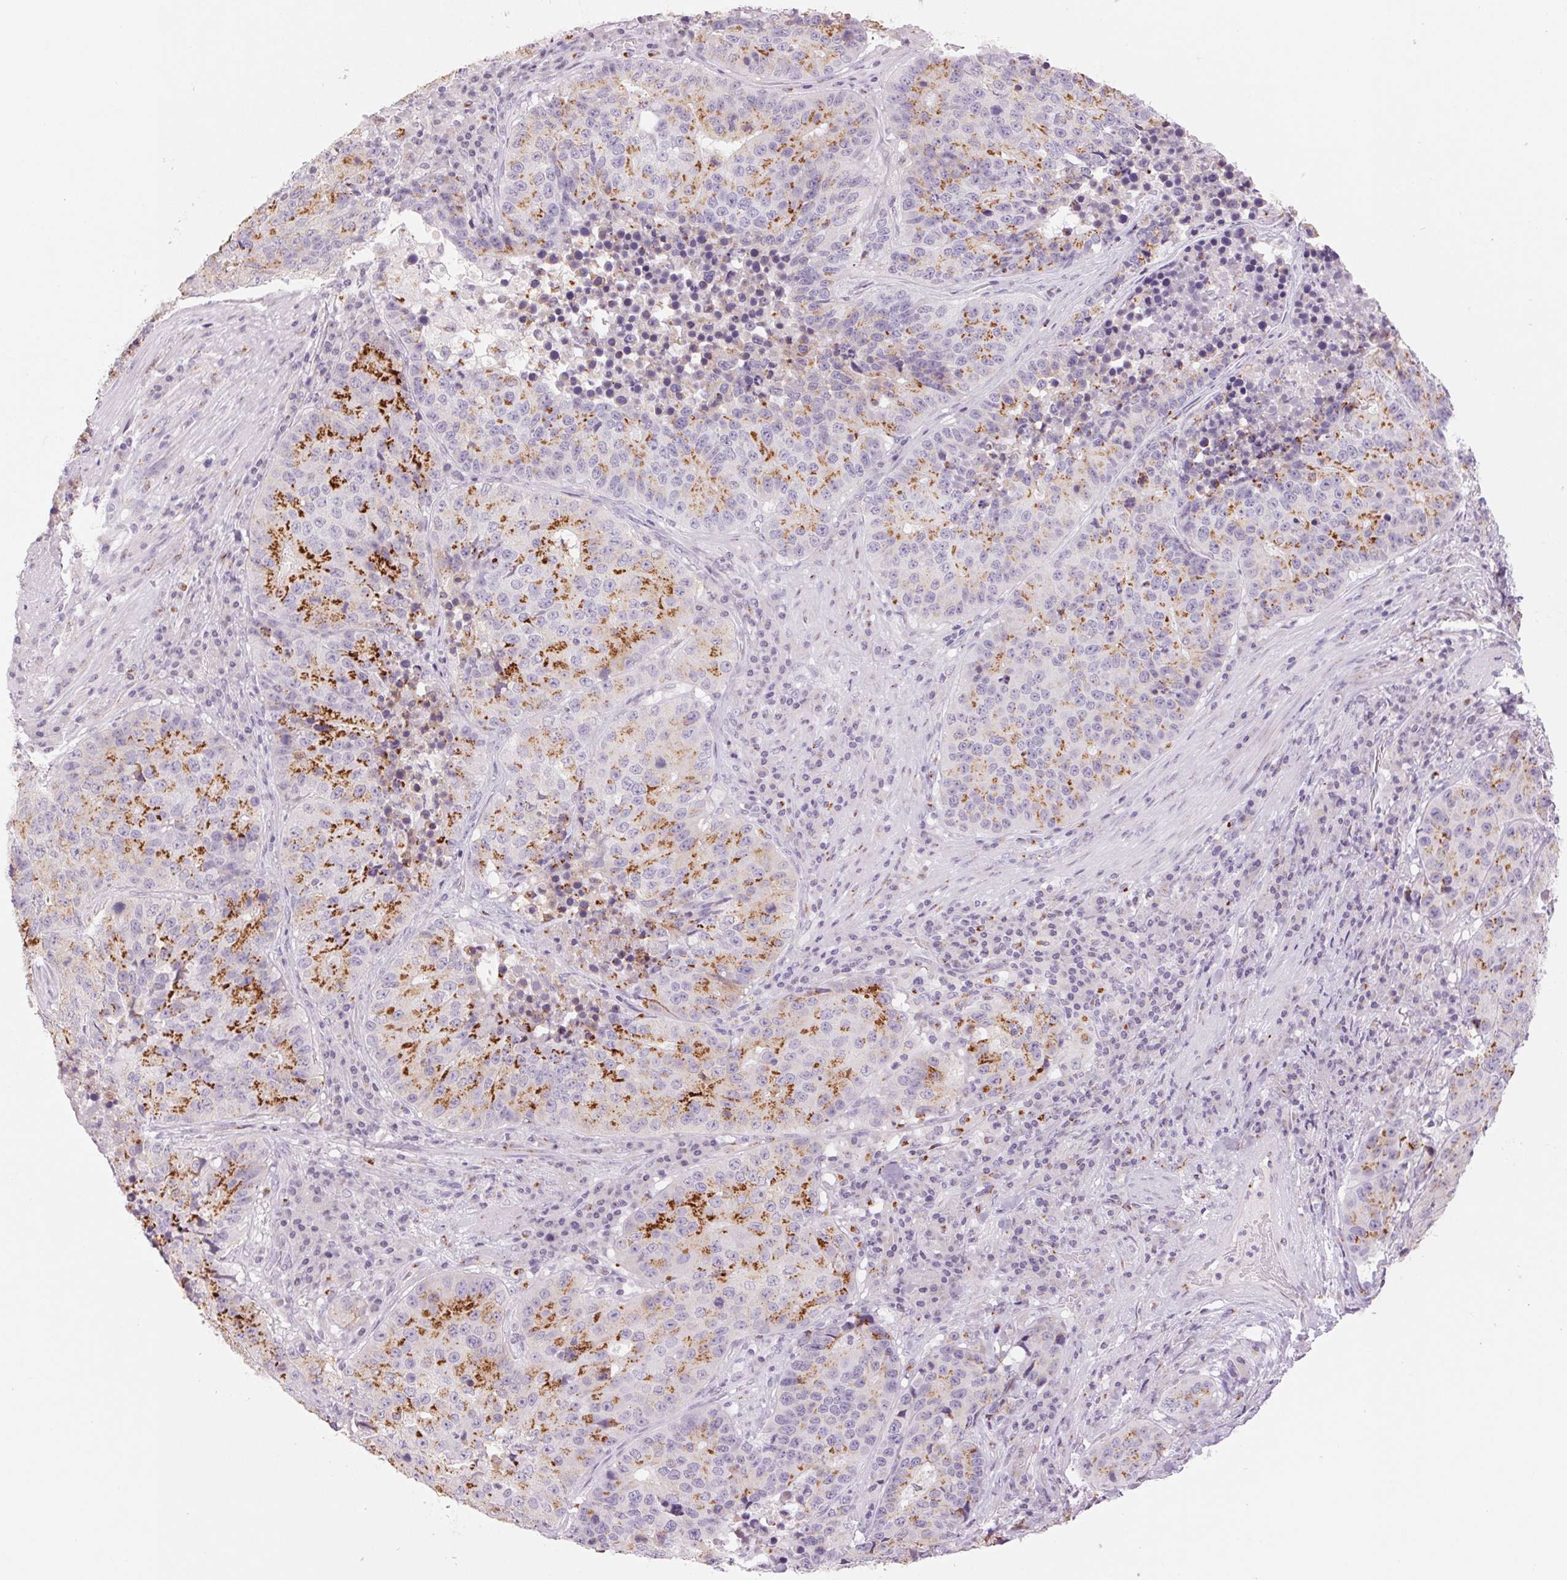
{"staining": {"intensity": "strong", "quantity": "<25%", "location": "cytoplasmic/membranous"}, "tissue": "stomach cancer", "cell_type": "Tumor cells", "image_type": "cancer", "snomed": [{"axis": "morphology", "description": "Adenocarcinoma, NOS"}, {"axis": "topography", "description": "Stomach"}], "caption": "Stomach cancer was stained to show a protein in brown. There is medium levels of strong cytoplasmic/membranous staining in about <25% of tumor cells.", "gene": "GALNT7", "patient": {"sex": "male", "age": 71}}